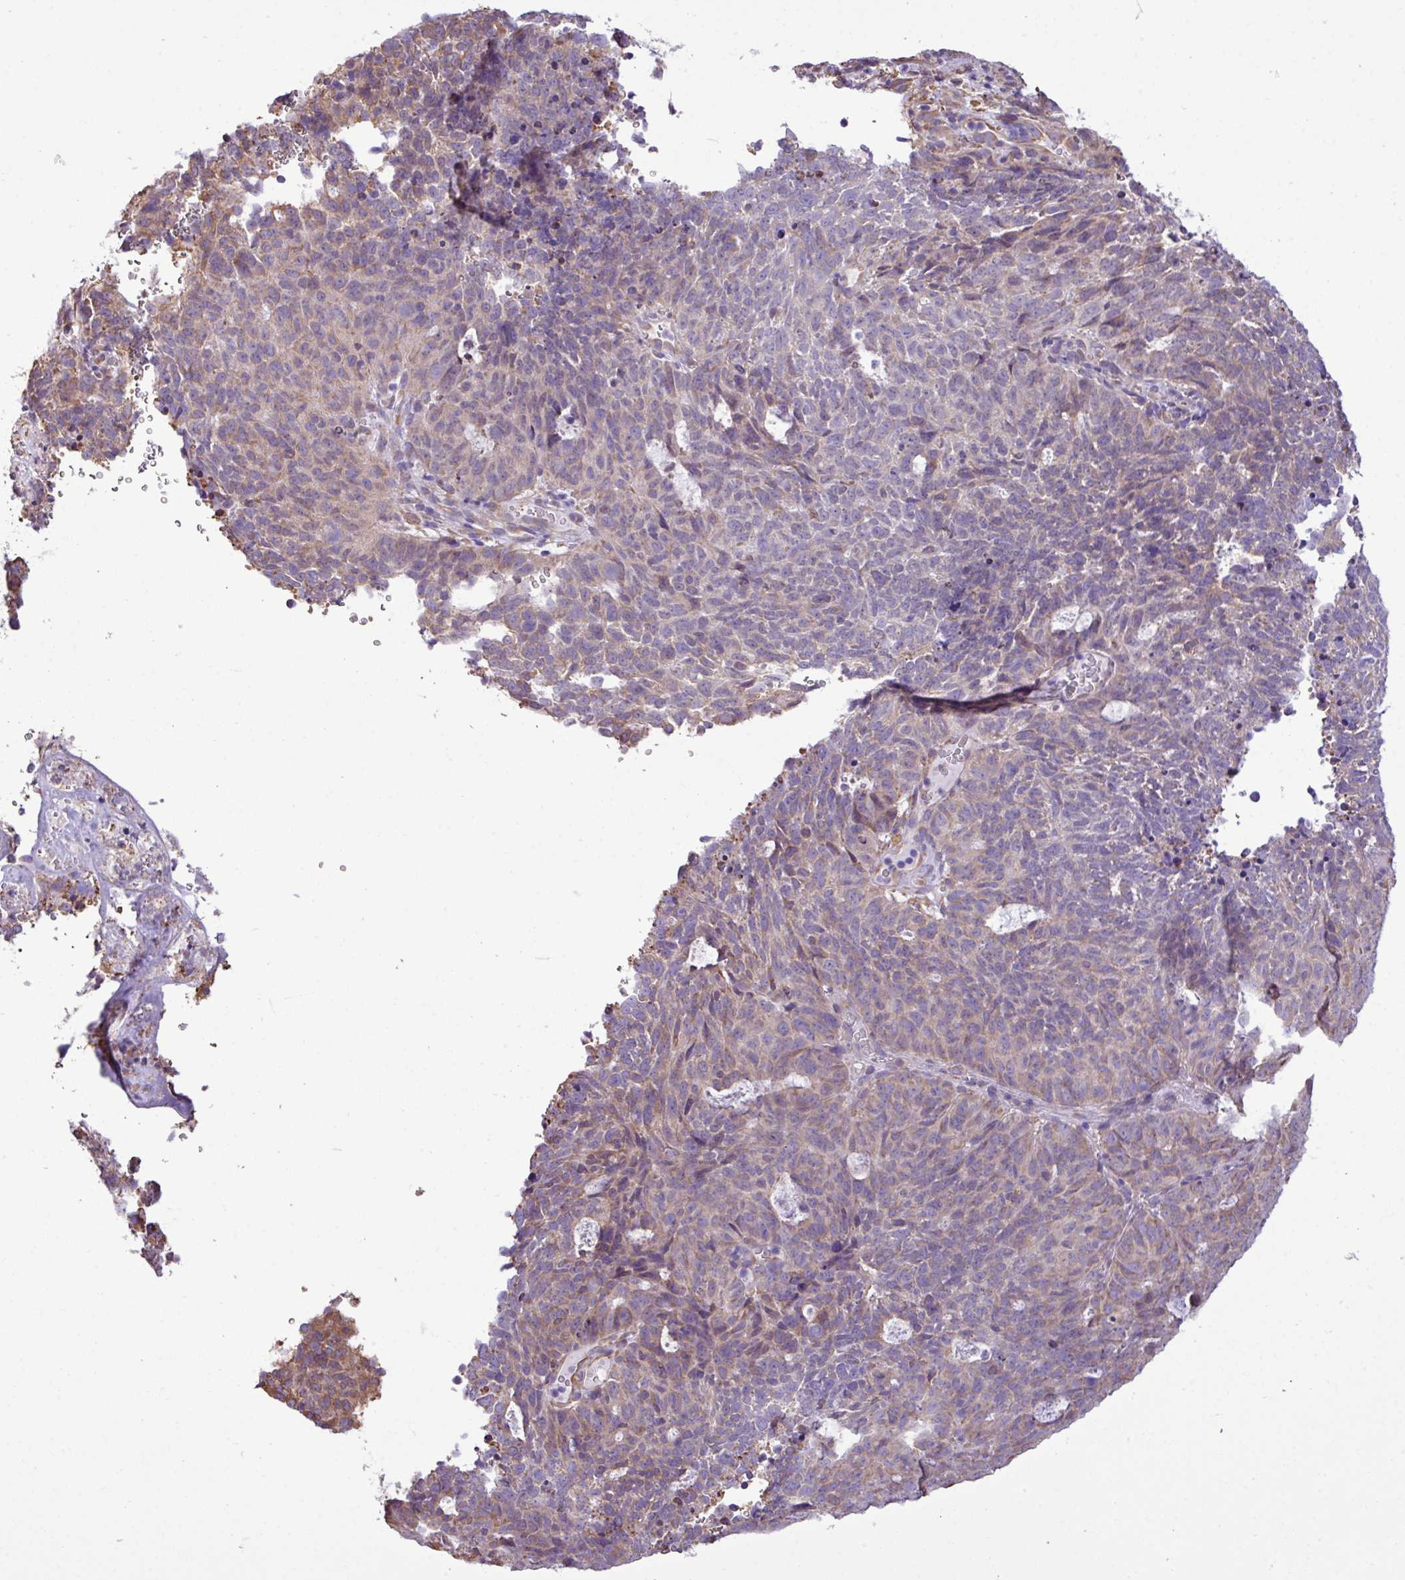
{"staining": {"intensity": "weak", "quantity": "25%-75%", "location": "cytoplasmic/membranous"}, "tissue": "cervical cancer", "cell_type": "Tumor cells", "image_type": "cancer", "snomed": [{"axis": "morphology", "description": "Adenocarcinoma, NOS"}, {"axis": "topography", "description": "Cervix"}], "caption": "Immunohistochemistry (IHC) of human adenocarcinoma (cervical) shows low levels of weak cytoplasmic/membranous expression in approximately 25%-75% of tumor cells.", "gene": "ZSCAN5A", "patient": {"sex": "female", "age": 38}}